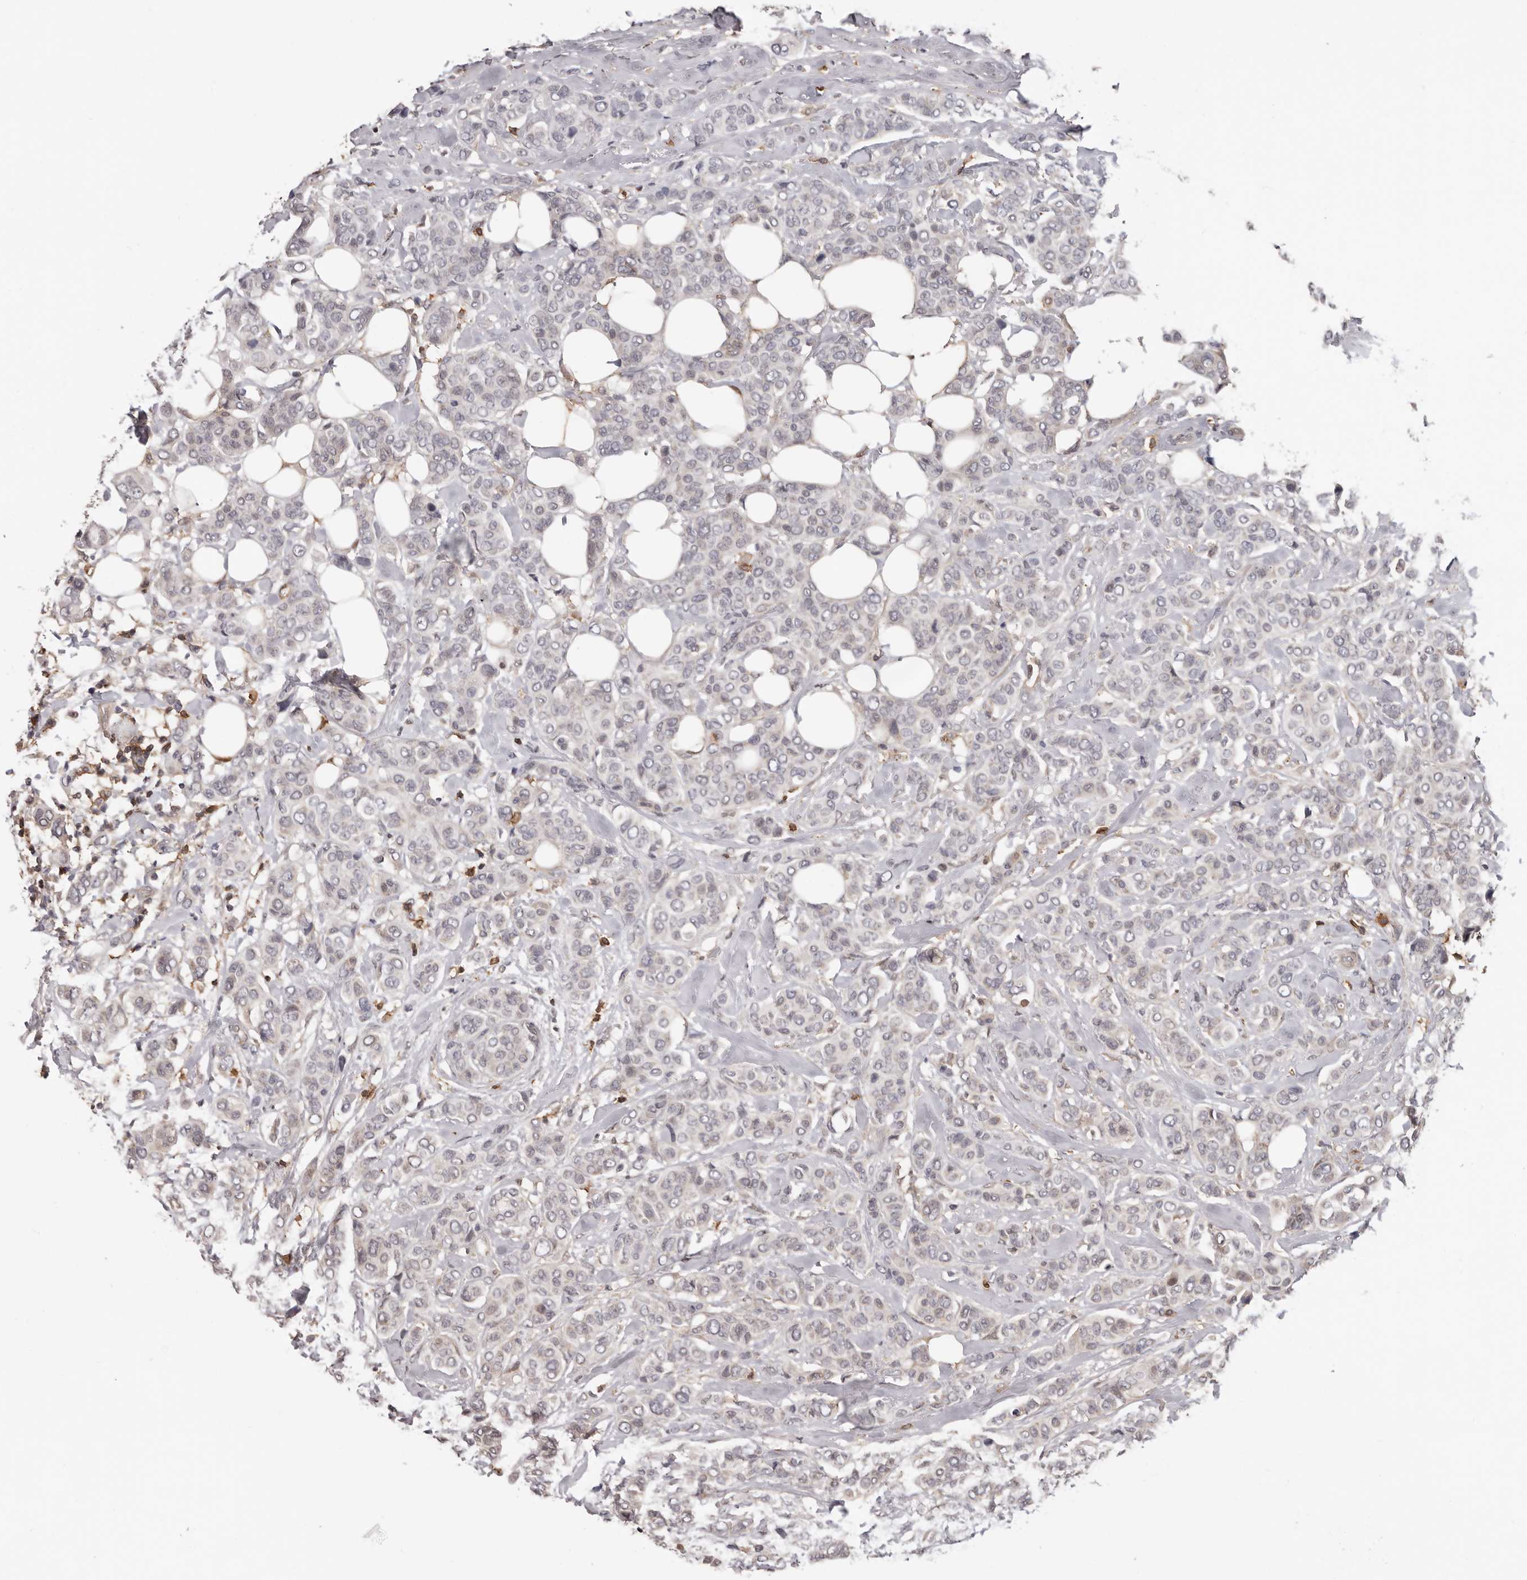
{"staining": {"intensity": "negative", "quantity": "none", "location": "none"}, "tissue": "breast cancer", "cell_type": "Tumor cells", "image_type": "cancer", "snomed": [{"axis": "morphology", "description": "Lobular carcinoma"}, {"axis": "topography", "description": "Breast"}], "caption": "The histopathology image displays no significant expression in tumor cells of lobular carcinoma (breast).", "gene": "PRR12", "patient": {"sex": "female", "age": 51}}